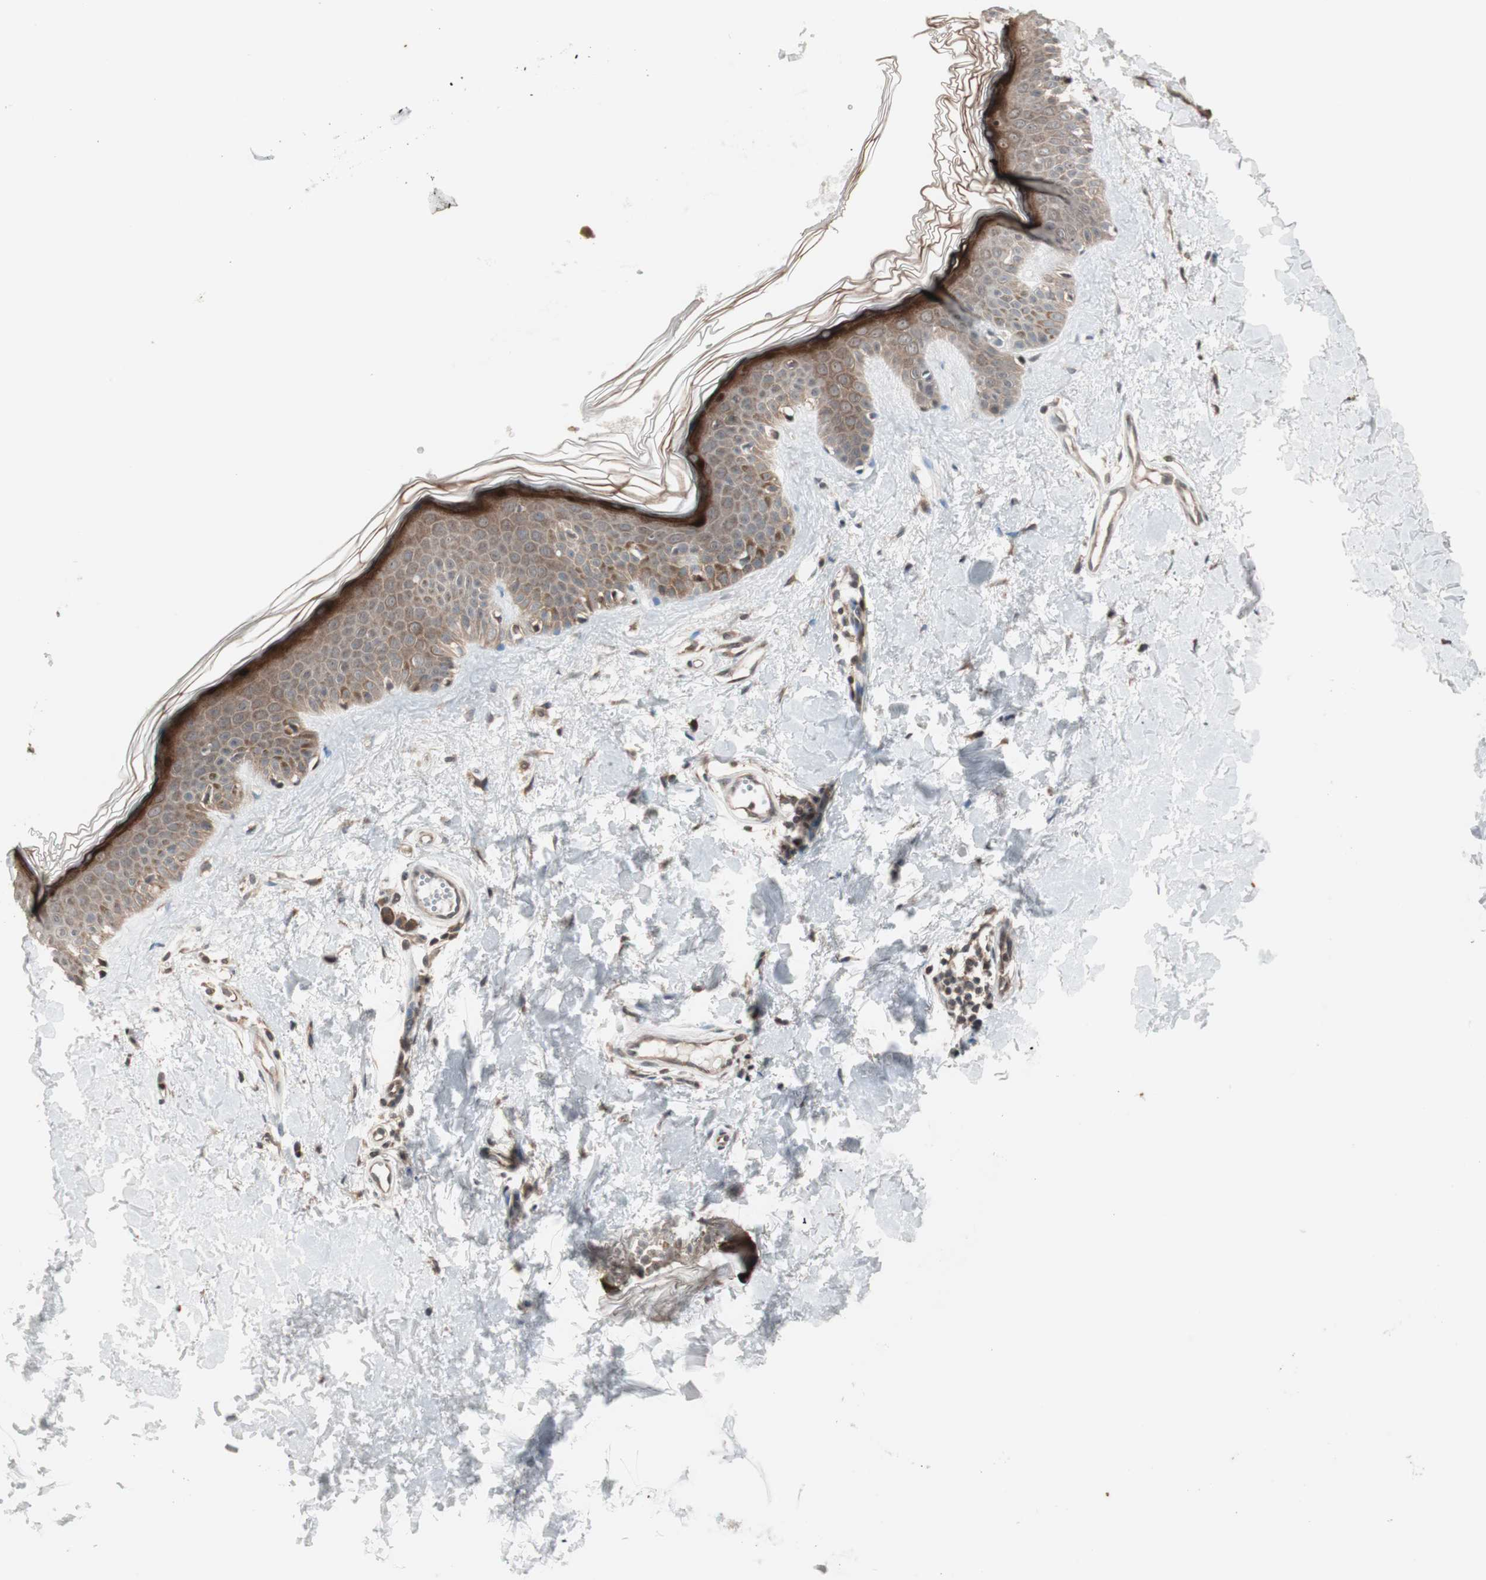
{"staining": {"intensity": "moderate", "quantity": ">75%", "location": "cytoplasmic/membranous"}, "tissue": "skin", "cell_type": "Fibroblasts", "image_type": "normal", "snomed": [{"axis": "morphology", "description": "Normal tissue, NOS"}, {"axis": "topography", "description": "Skin"}], "caption": "Immunohistochemical staining of benign human skin shows moderate cytoplasmic/membranous protein expression in about >75% of fibroblasts.", "gene": "FBXO5", "patient": {"sex": "male", "age": 67}}